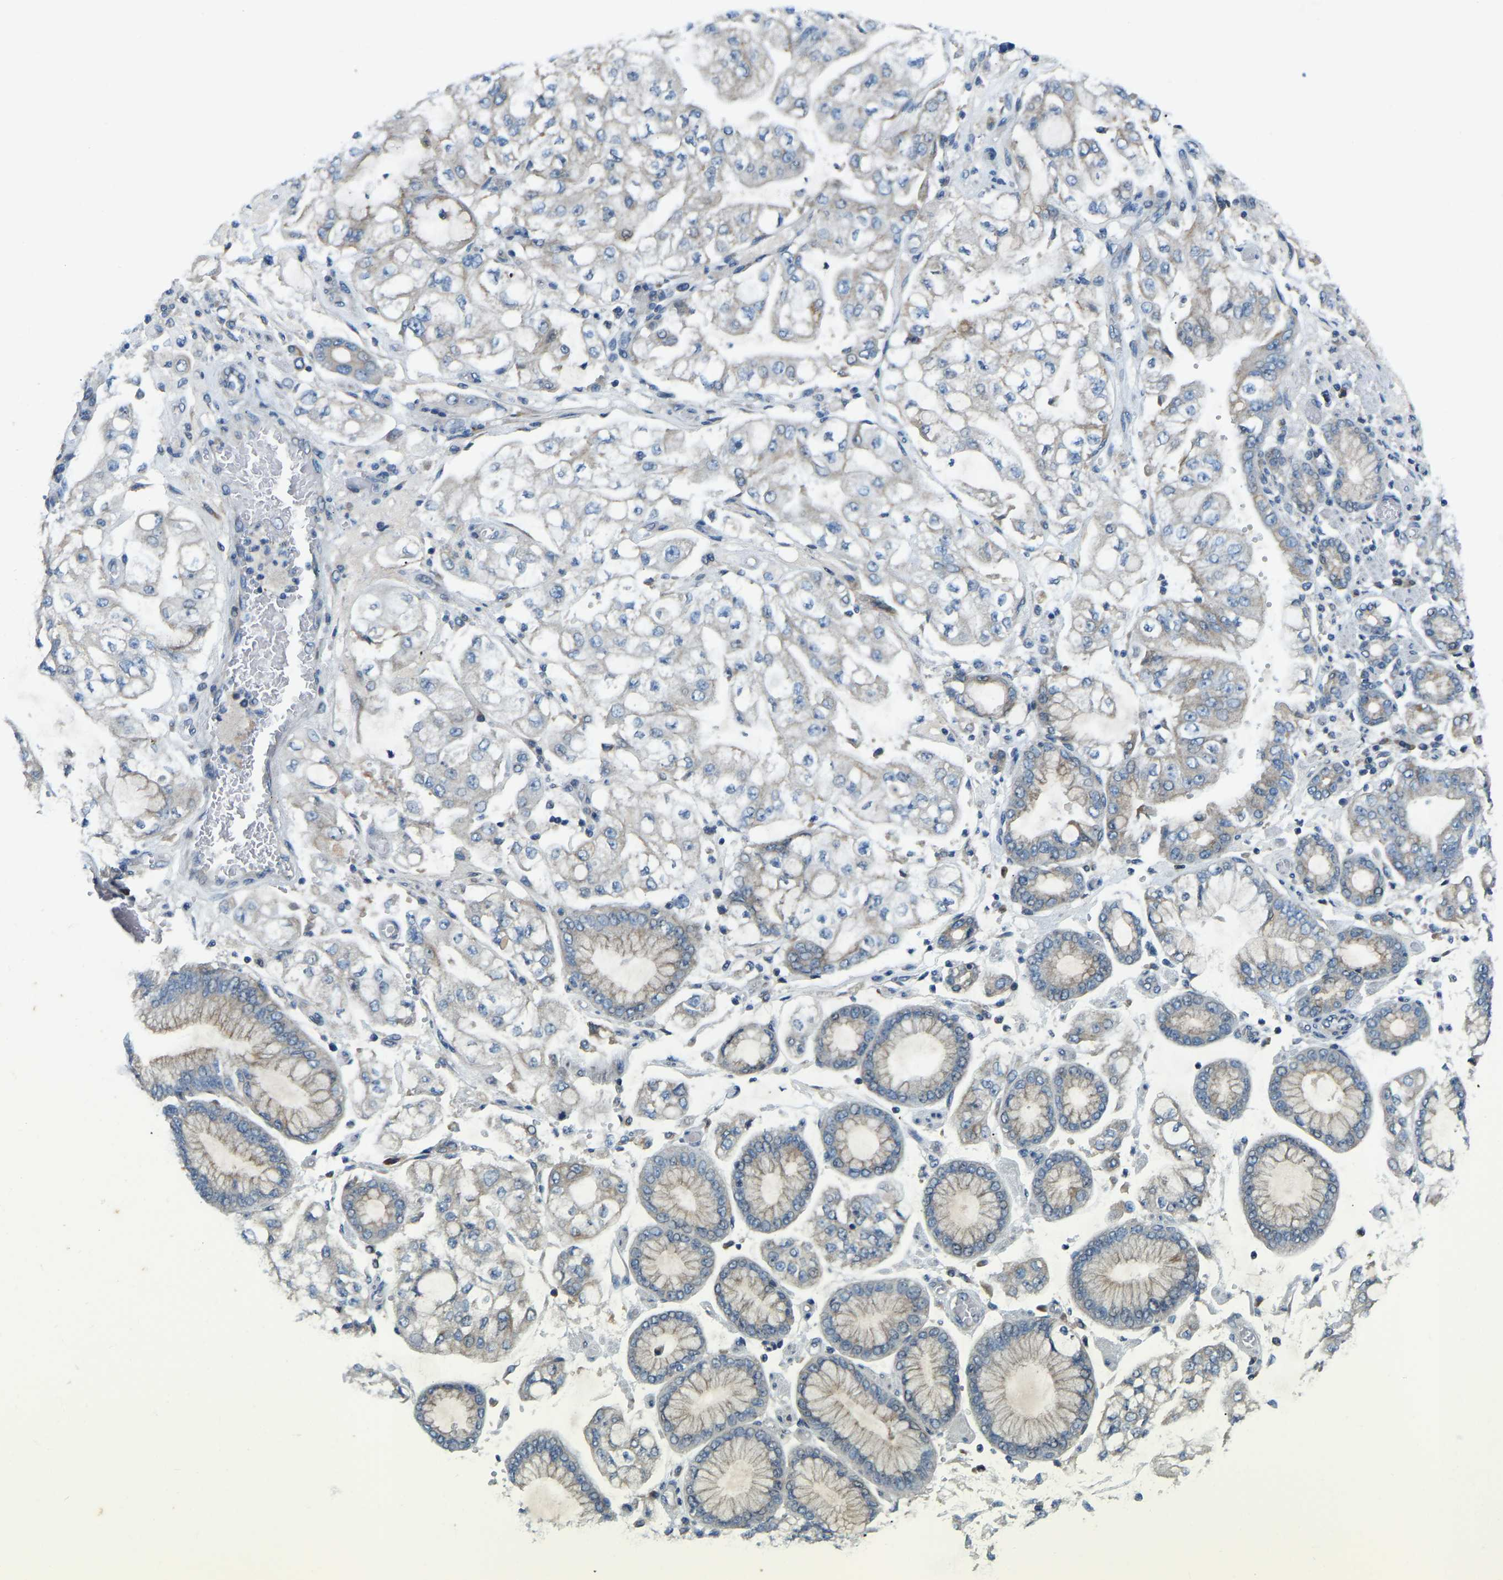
{"staining": {"intensity": "negative", "quantity": "none", "location": "none"}, "tissue": "stomach cancer", "cell_type": "Tumor cells", "image_type": "cancer", "snomed": [{"axis": "morphology", "description": "Adenocarcinoma, NOS"}, {"axis": "topography", "description": "Stomach"}], "caption": "Tumor cells are negative for protein expression in human stomach cancer.", "gene": "PARL", "patient": {"sex": "male", "age": 76}}